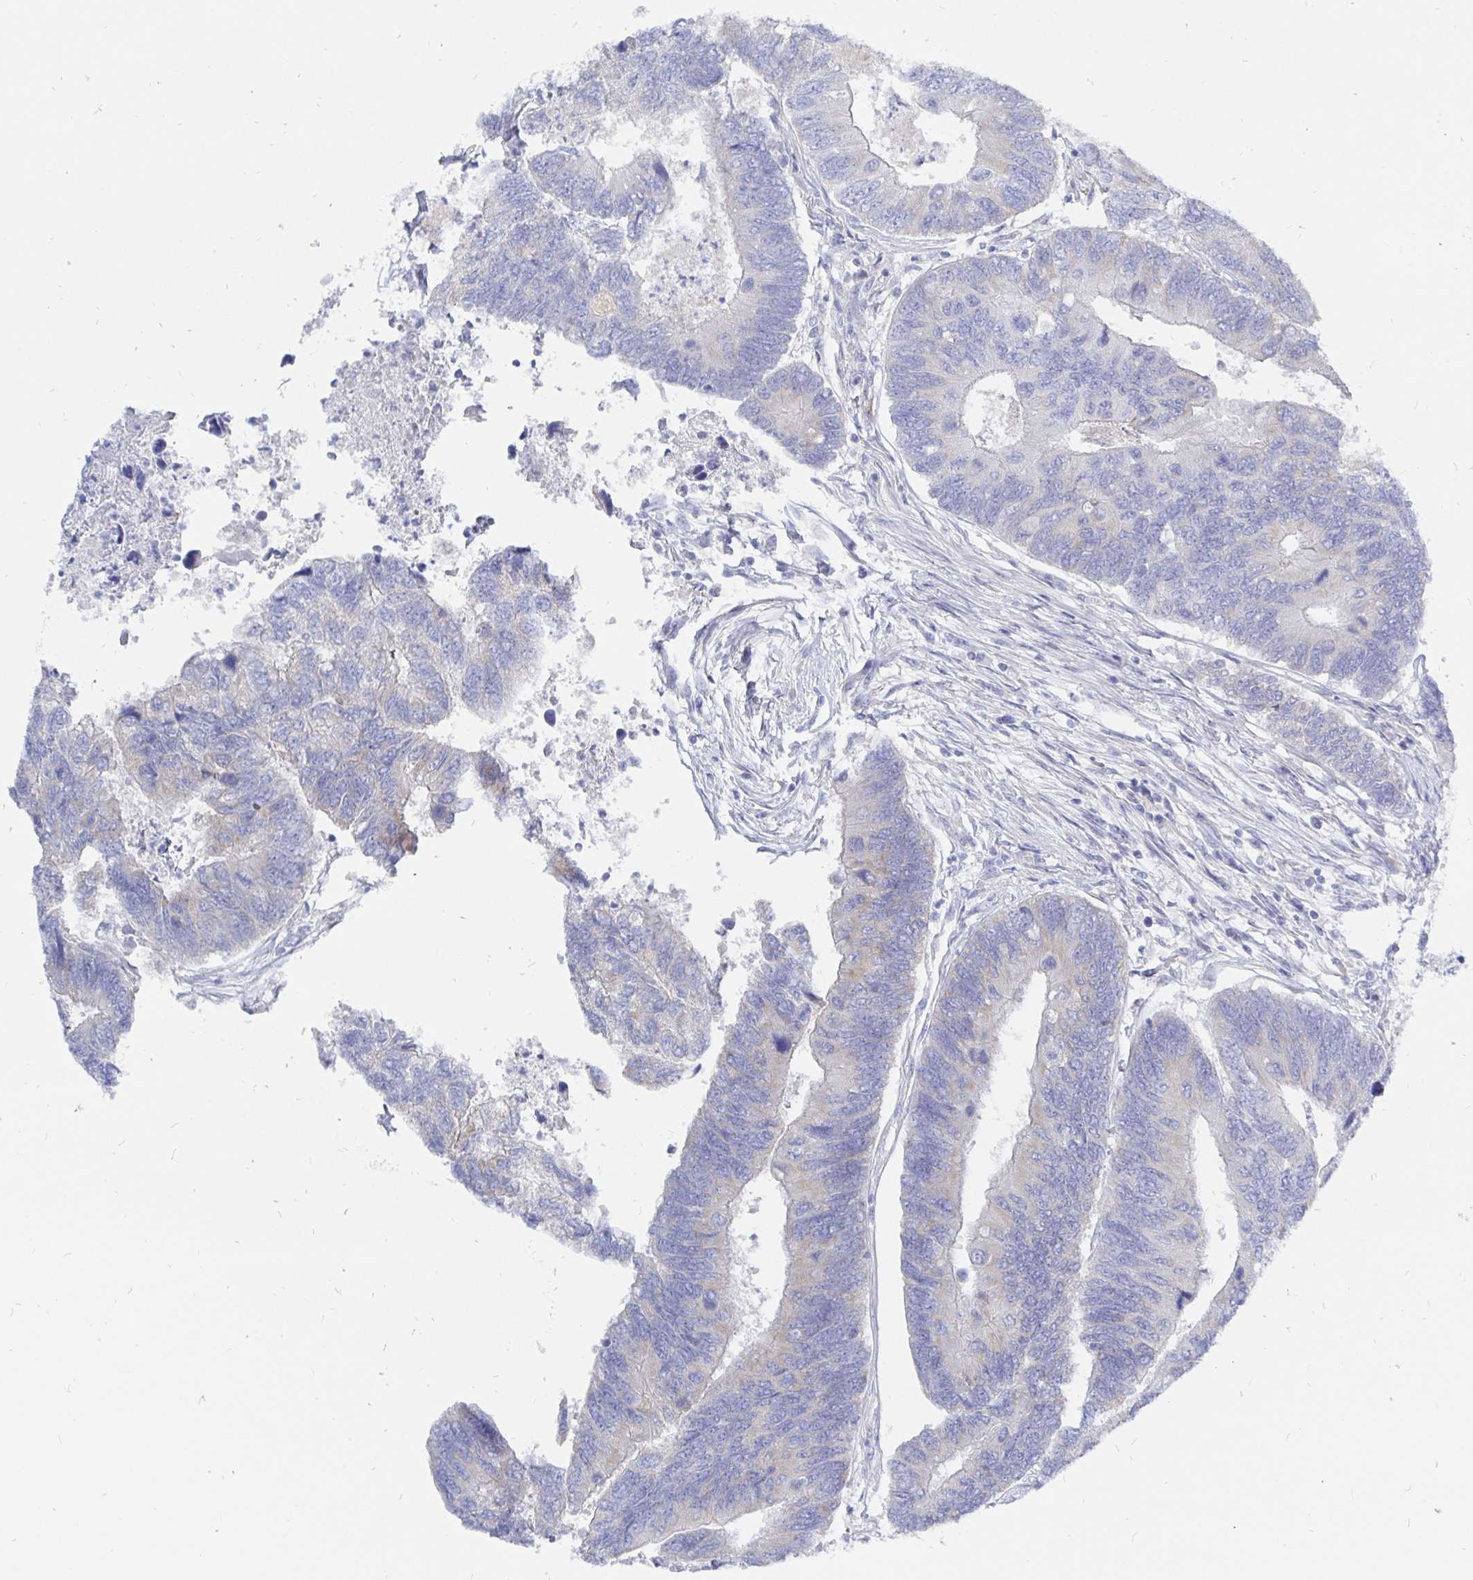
{"staining": {"intensity": "negative", "quantity": "none", "location": "none"}, "tissue": "colorectal cancer", "cell_type": "Tumor cells", "image_type": "cancer", "snomed": [{"axis": "morphology", "description": "Adenocarcinoma, NOS"}, {"axis": "topography", "description": "Colon"}], "caption": "Micrograph shows no protein staining in tumor cells of adenocarcinoma (colorectal) tissue.", "gene": "COX16", "patient": {"sex": "female", "age": 67}}